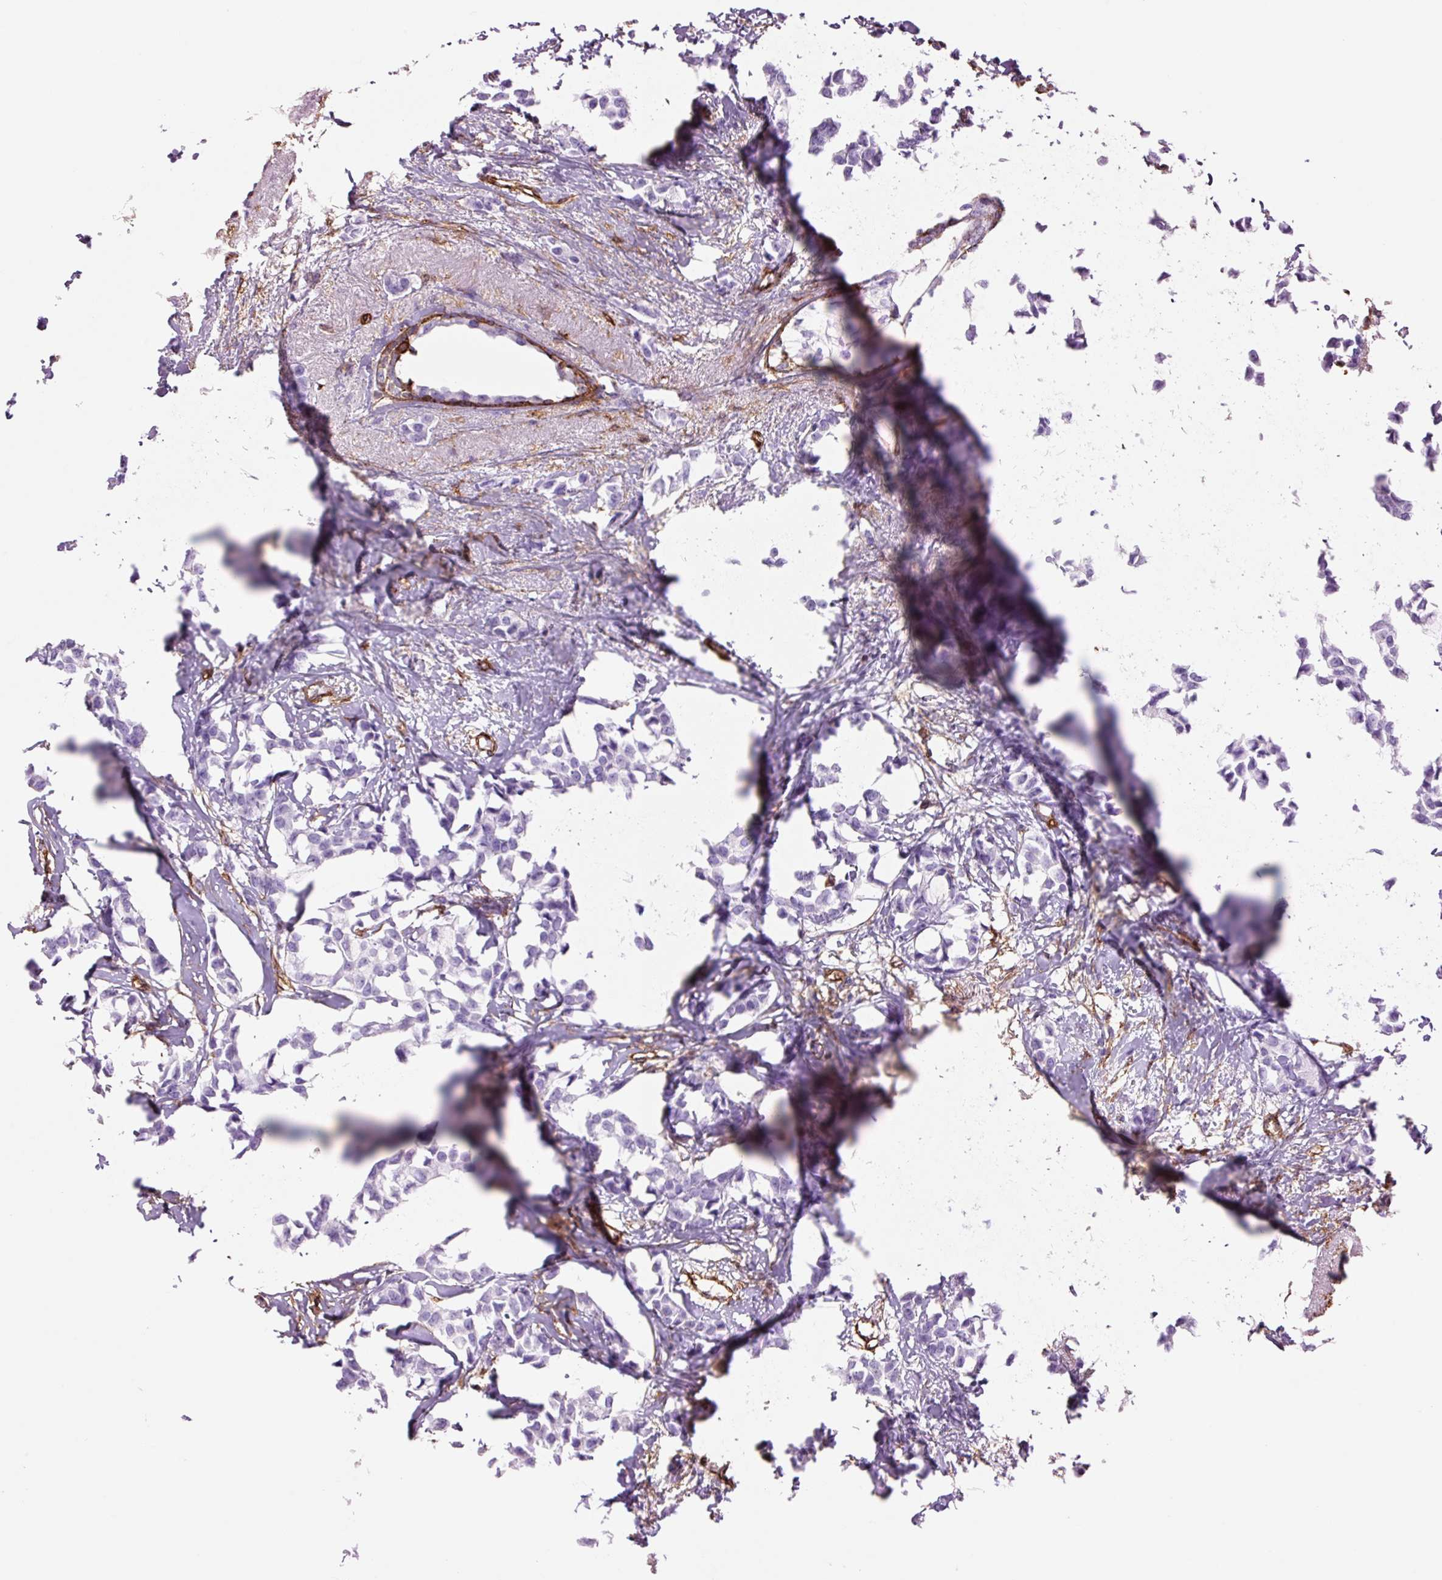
{"staining": {"intensity": "negative", "quantity": "none", "location": "none"}, "tissue": "breast cancer", "cell_type": "Tumor cells", "image_type": "cancer", "snomed": [{"axis": "morphology", "description": "Duct carcinoma"}, {"axis": "topography", "description": "Breast"}], "caption": "Immunohistochemistry photomicrograph of neoplastic tissue: breast invasive ductal carcinoma stained with DAB (3,3'-diaminobenzidine) demonstrates no significant protein positivity in tumor cells. (Stains: DAB IHC with hematoxylin counter stain, Microscopy: brightfield microscopy at high magnification).", "gene": "CAV1", "patient": {"sex": "female", "age": 73}}